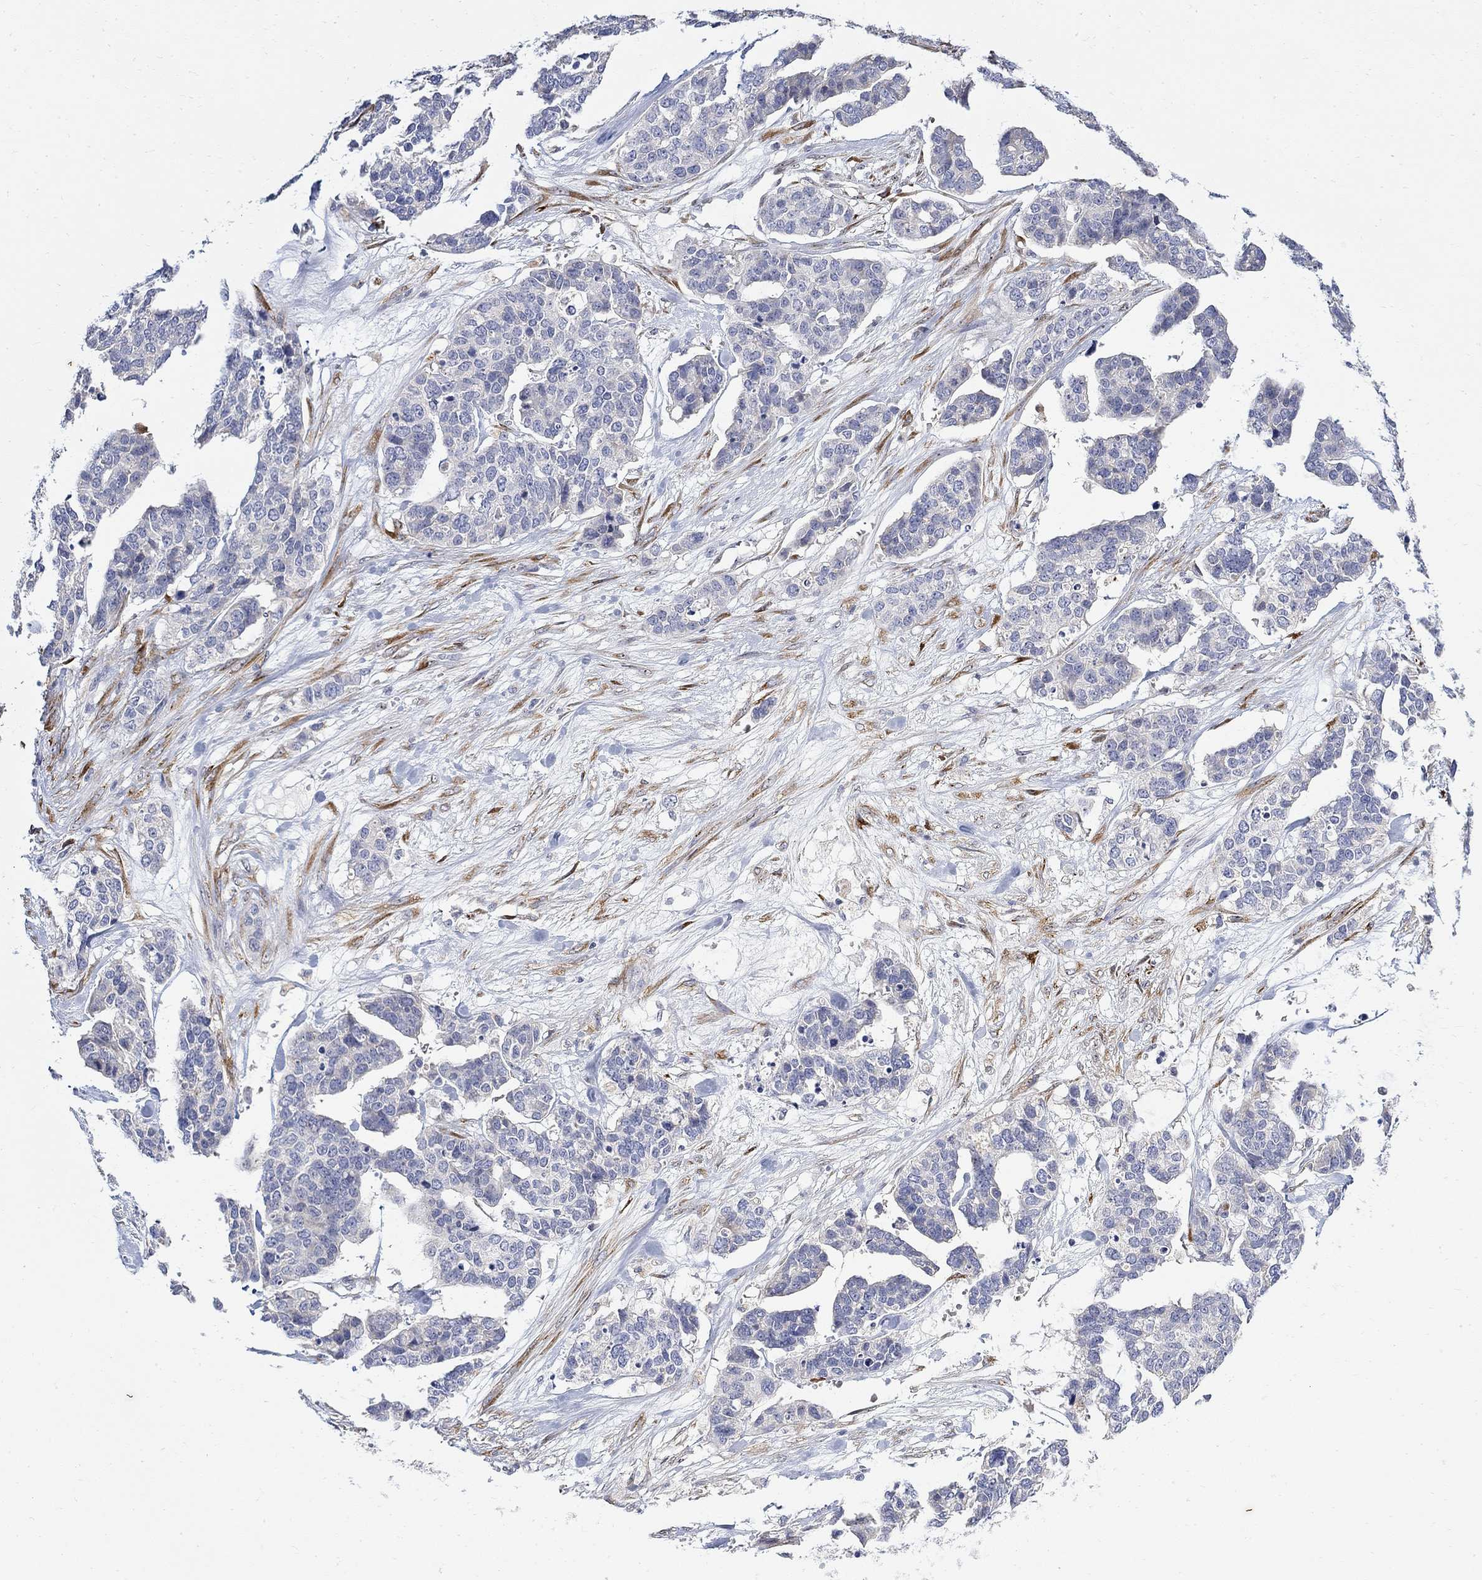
{"staining": {"intensity": "negative", "quantity": "none", "location": "none"}, "tissue": "ovarian cancer", "cell_type": "Tumor cells", "image_type": "cancer", "snomed": [{"axis": "morphology", "description": "Carcinoma, endometroid"}, {"axis": "topography", "description": "Ovary"}], "caption": "Micrograph shows no significant protein expression in tumor cells of ovarian endometroid carcinoma.", "gene": "FNDC5", "patient": {"sex": "female", "age": 65}}